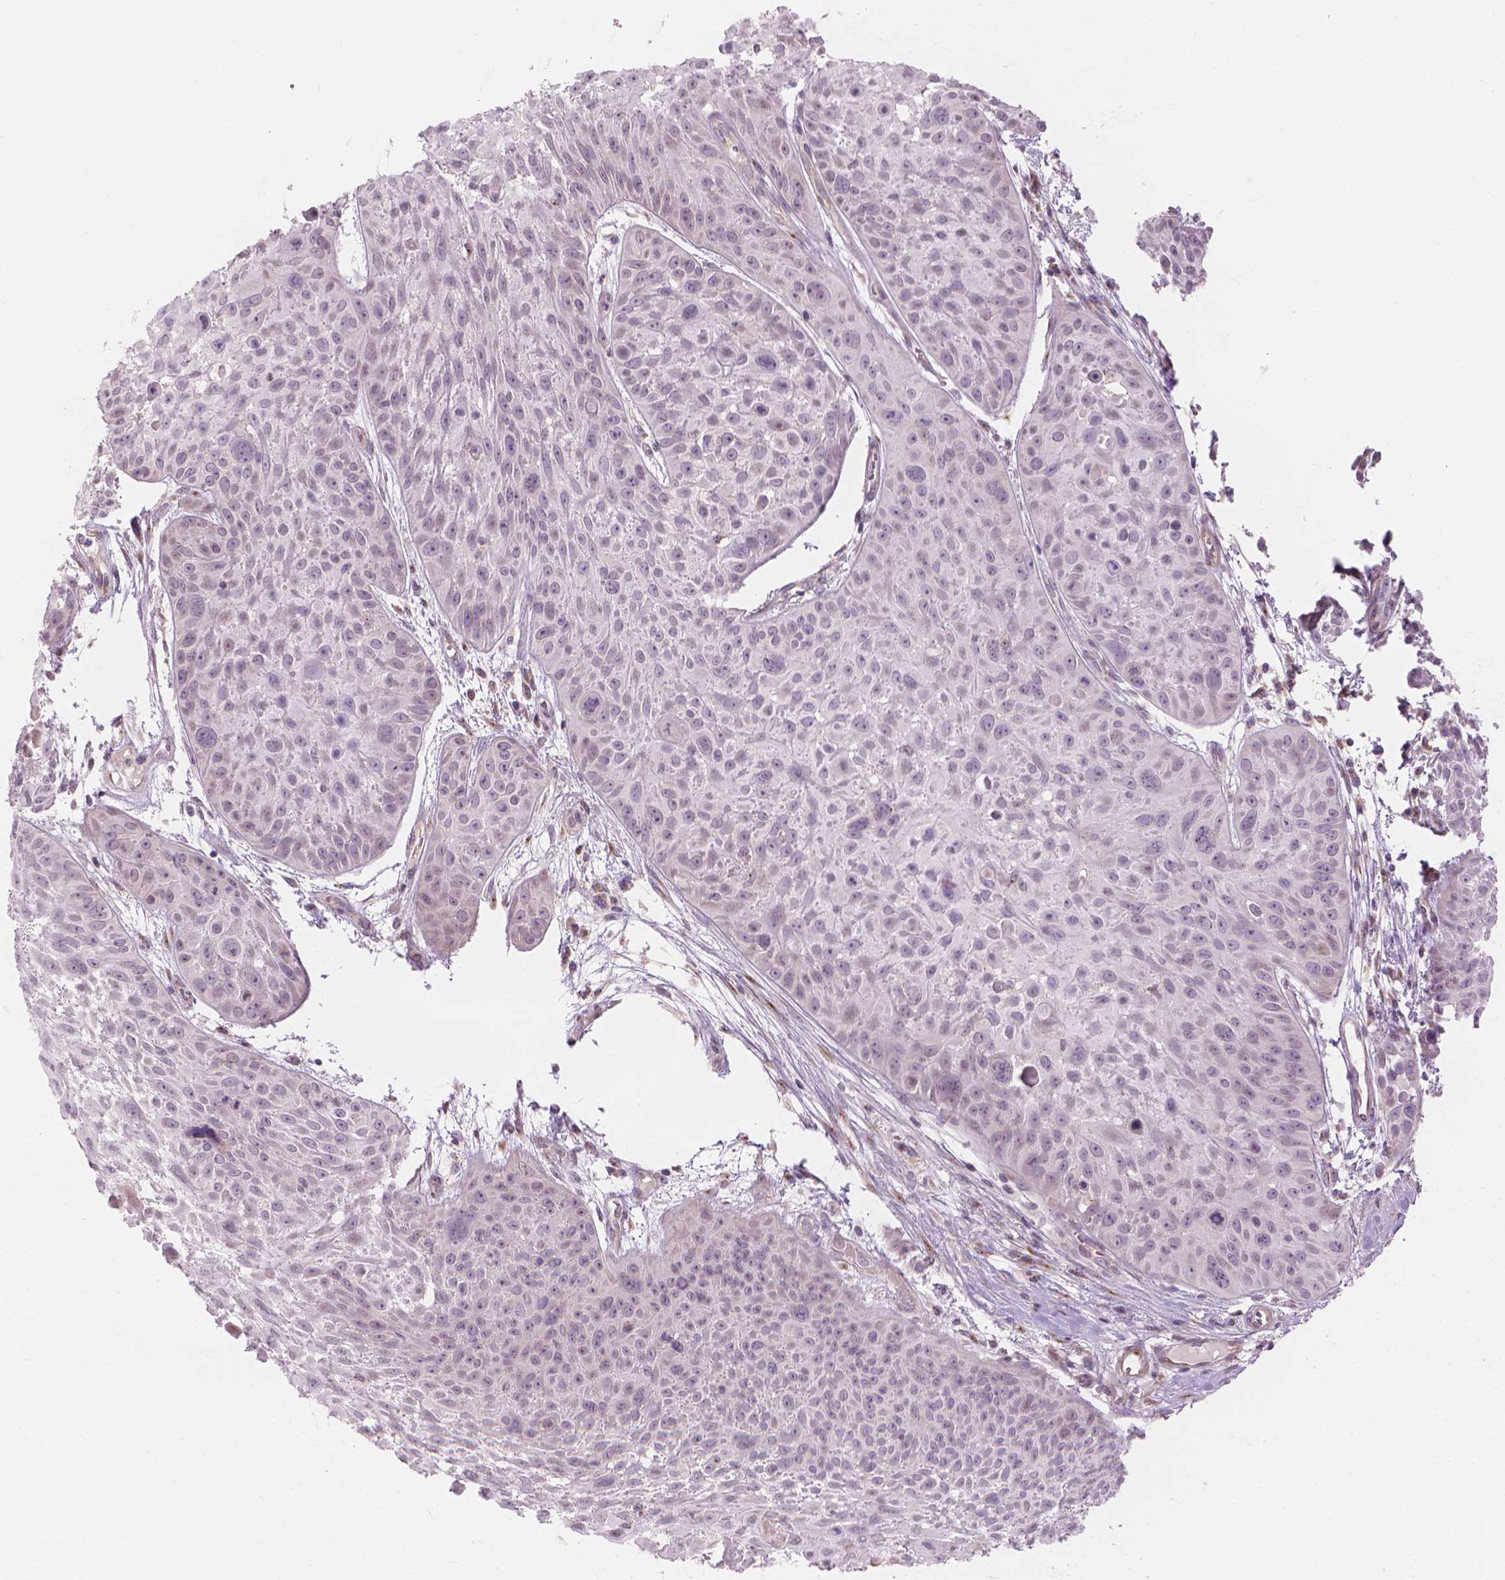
{"staining": {"intensity": "negative", "quantity": "none", "location": "none"}, "tissue": "skin cancer", "cell_type": "Tumor cells", "image_type": "cancer", "snomed": [{"axis": "morphology", "description": "Squamous cell carcinoma, NOS"}, {"axis": "topography", "description": "Skin"}, {"axis": "topography", "description": "Anal"}], "caption": "Immunohistochemistry micrograph of neoplastic tissue: skin squamous cell carcinoma stained with DAB demonstrates no significant protein positivity in tumor cells.", "gene": "IFFO1", "patient": {"sex": "female", "age": 75}}